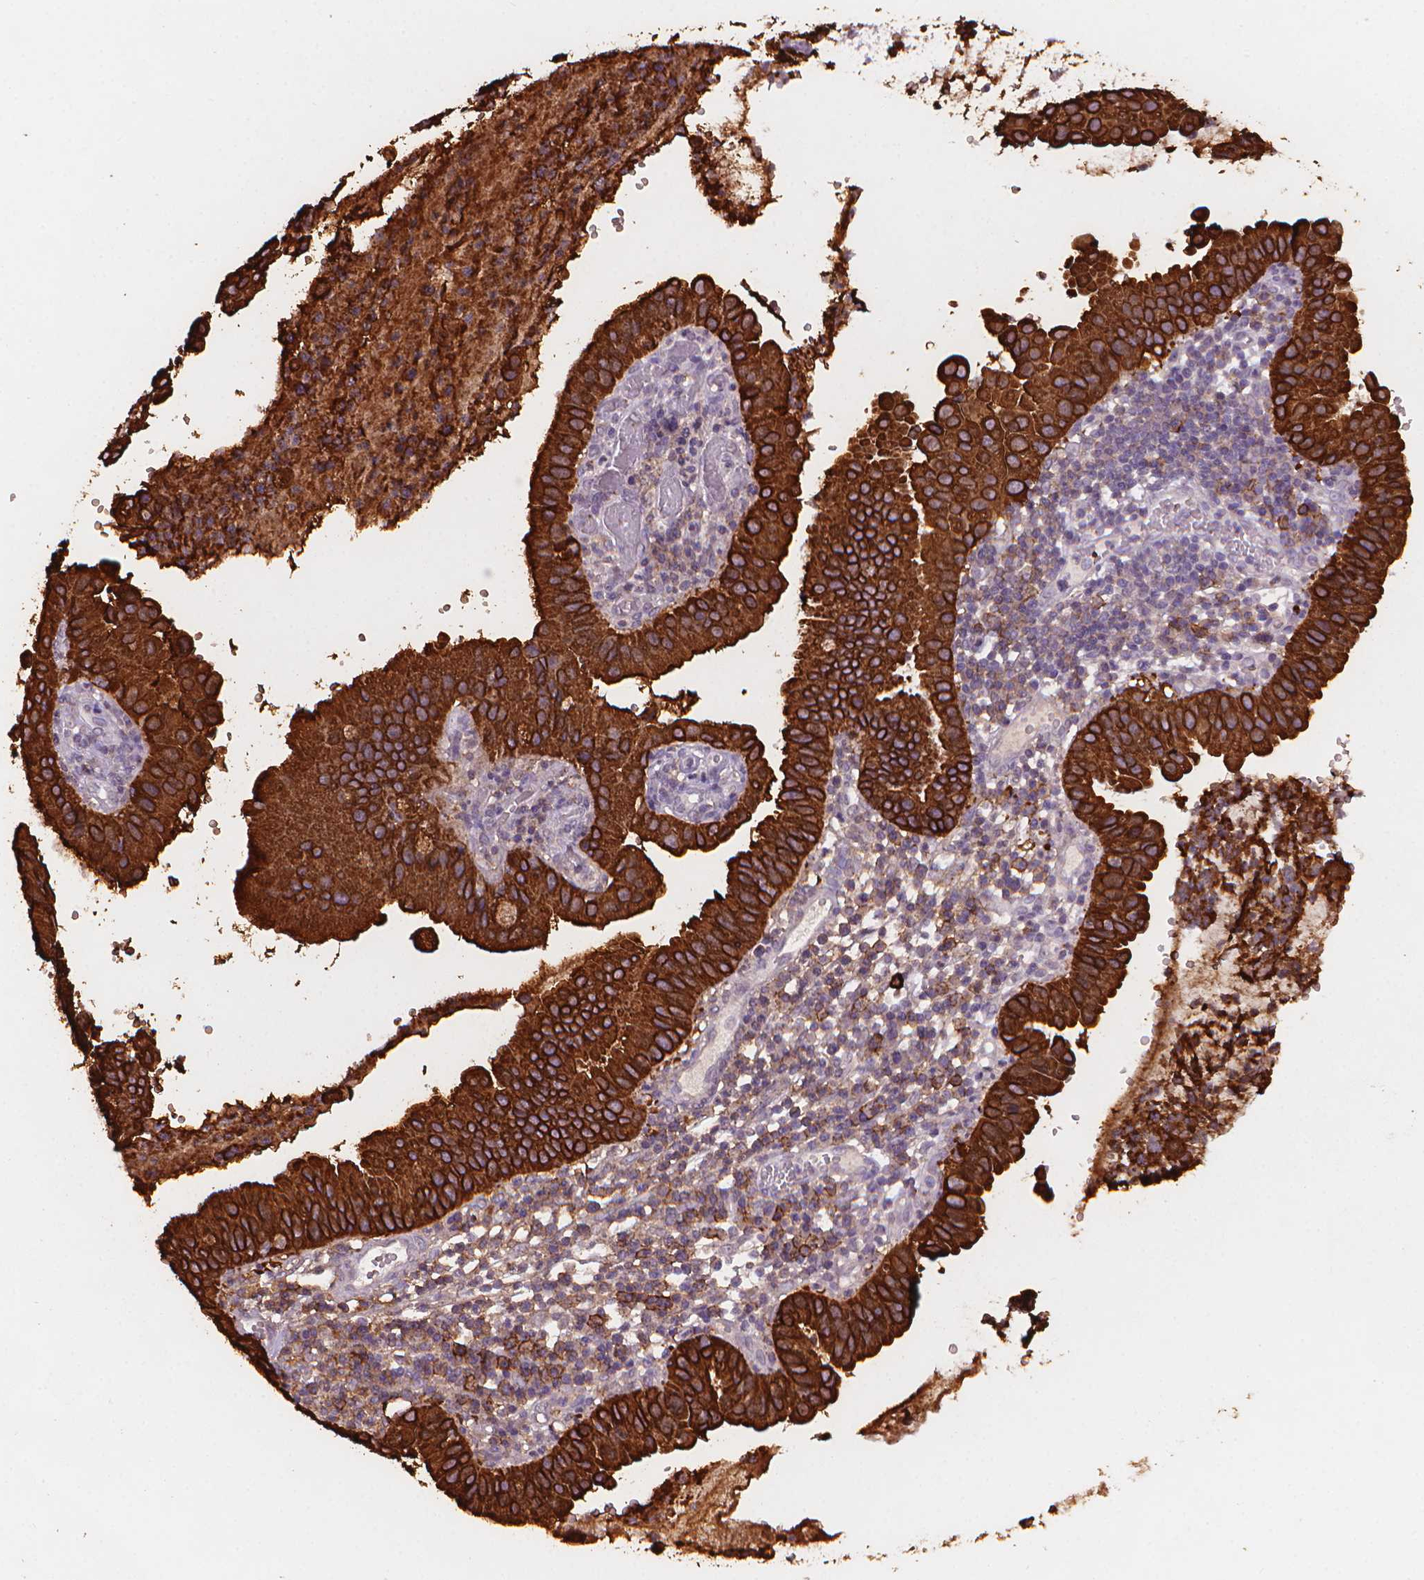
{"staining": {"intensity": "strong", "quantity": ">75%", "location": "cytoplasmic/membranous"}, "tissue": "cervical cancer", "cell_type": "Tumor cells", "image_type": "cancer", "snomed": [{"axis": "morphology", "description": "Adenocarcinoma, NOS"}, {"axis": "topography", "description": "Cervix"}], "caption": "An immunohistochemistry (IHC) histopathology image of tumor tissue is shown. Protein staining in brown highlights strong cytoplasmic/membranous positivity in cervical cancer (adenocarcinoma) within tumor cells.", "gene": "MUC1", "patient": {"sex": "female", "age": 34}}